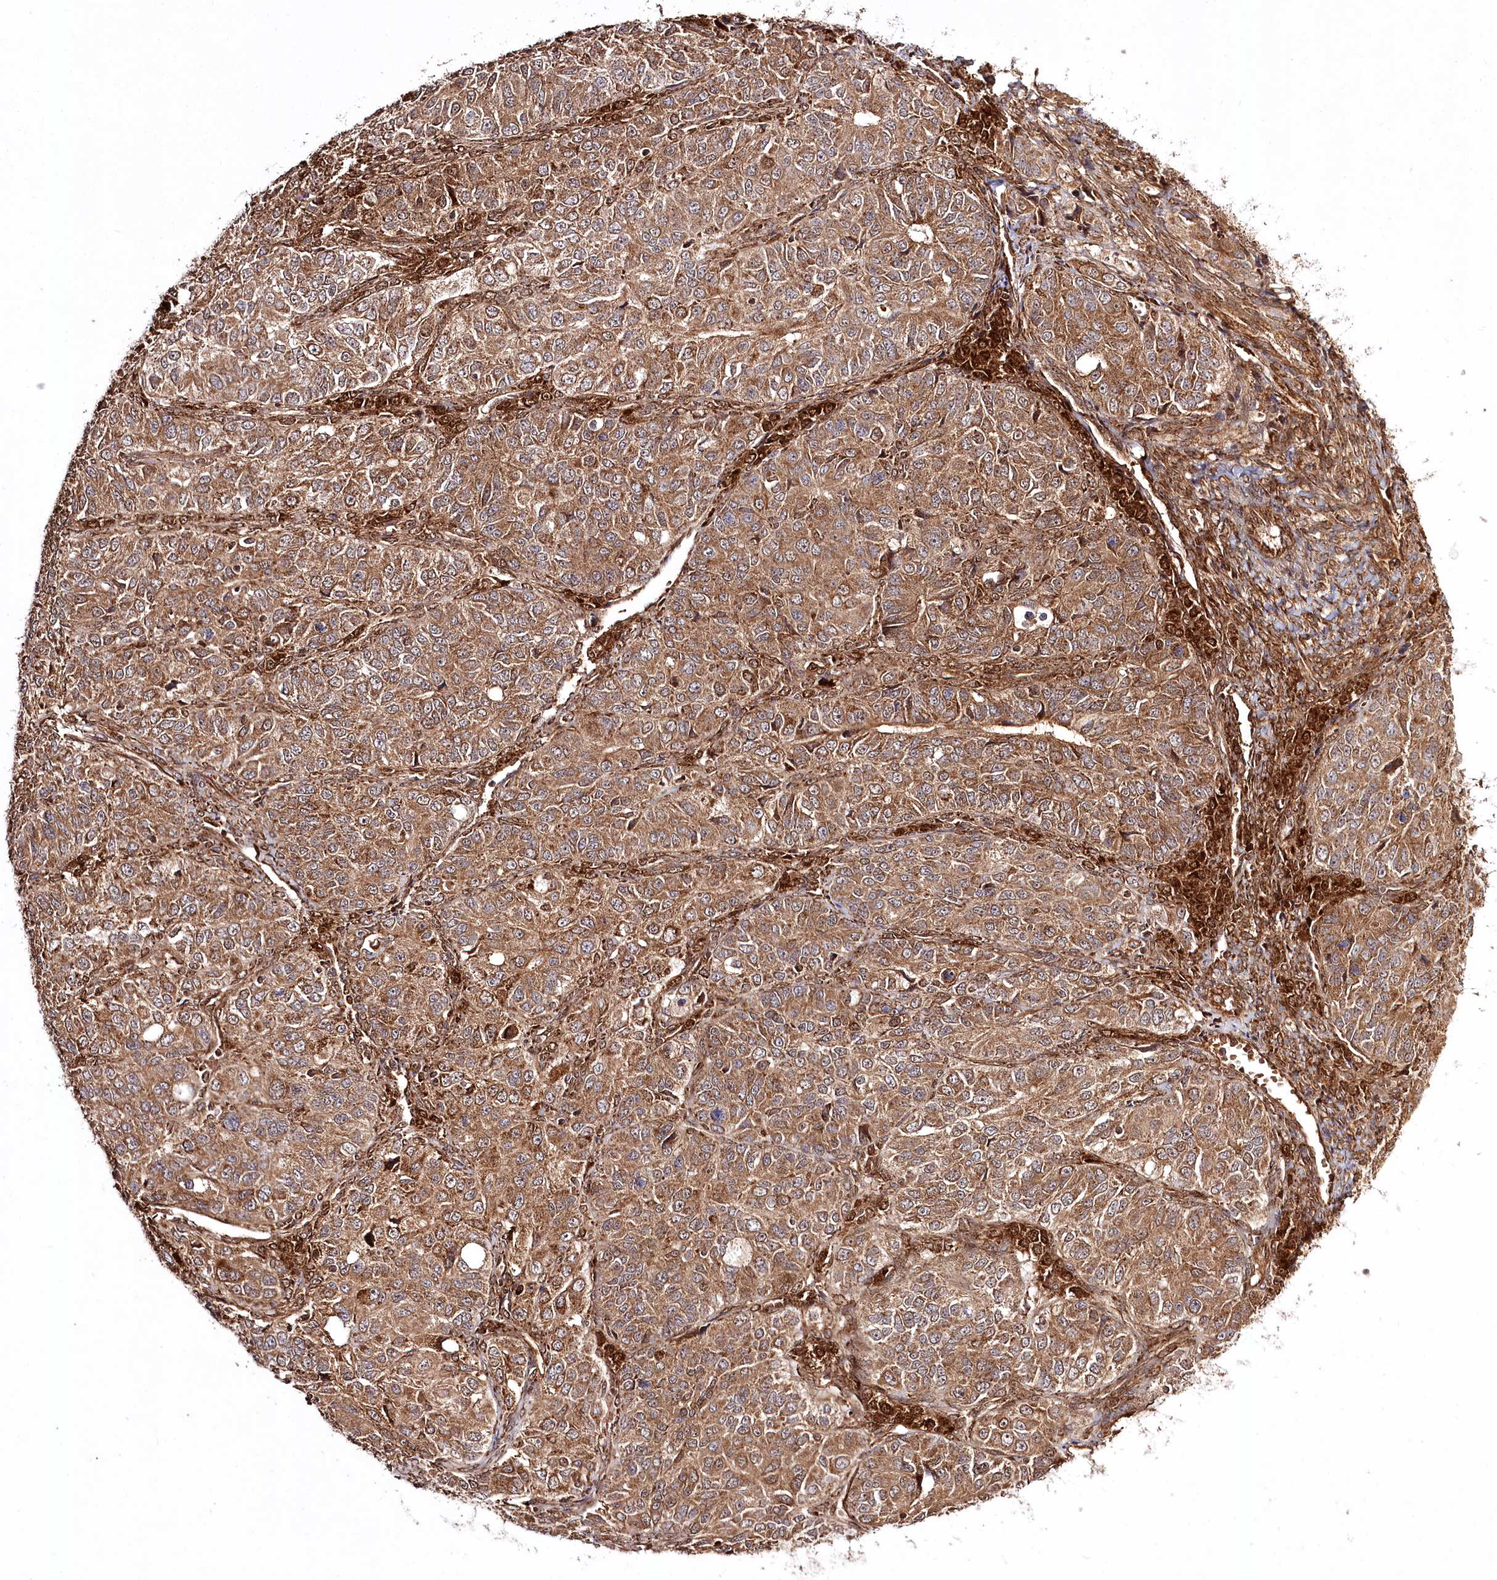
{"staining": {"intensity": "moderate", "quantity": ">75%", "location": "cytoplasmic/membranous"}, "tissue": "ovarian cancer", "cell_type": "Tumor cells", "image_type": "cancer", "snomed": [{"axis": "morphology", "description": "Carcinoma, endometroid"}, {"axis": "topography", "description": "Ovary"}], "caption": "A histopathology image of human ovarian cancer stained for a protein reveals moderate cytoplasmic/membranous brown staining in tumor cells.", "gene": "REXO2", "patient": {"sex": "female", "age": 51}}